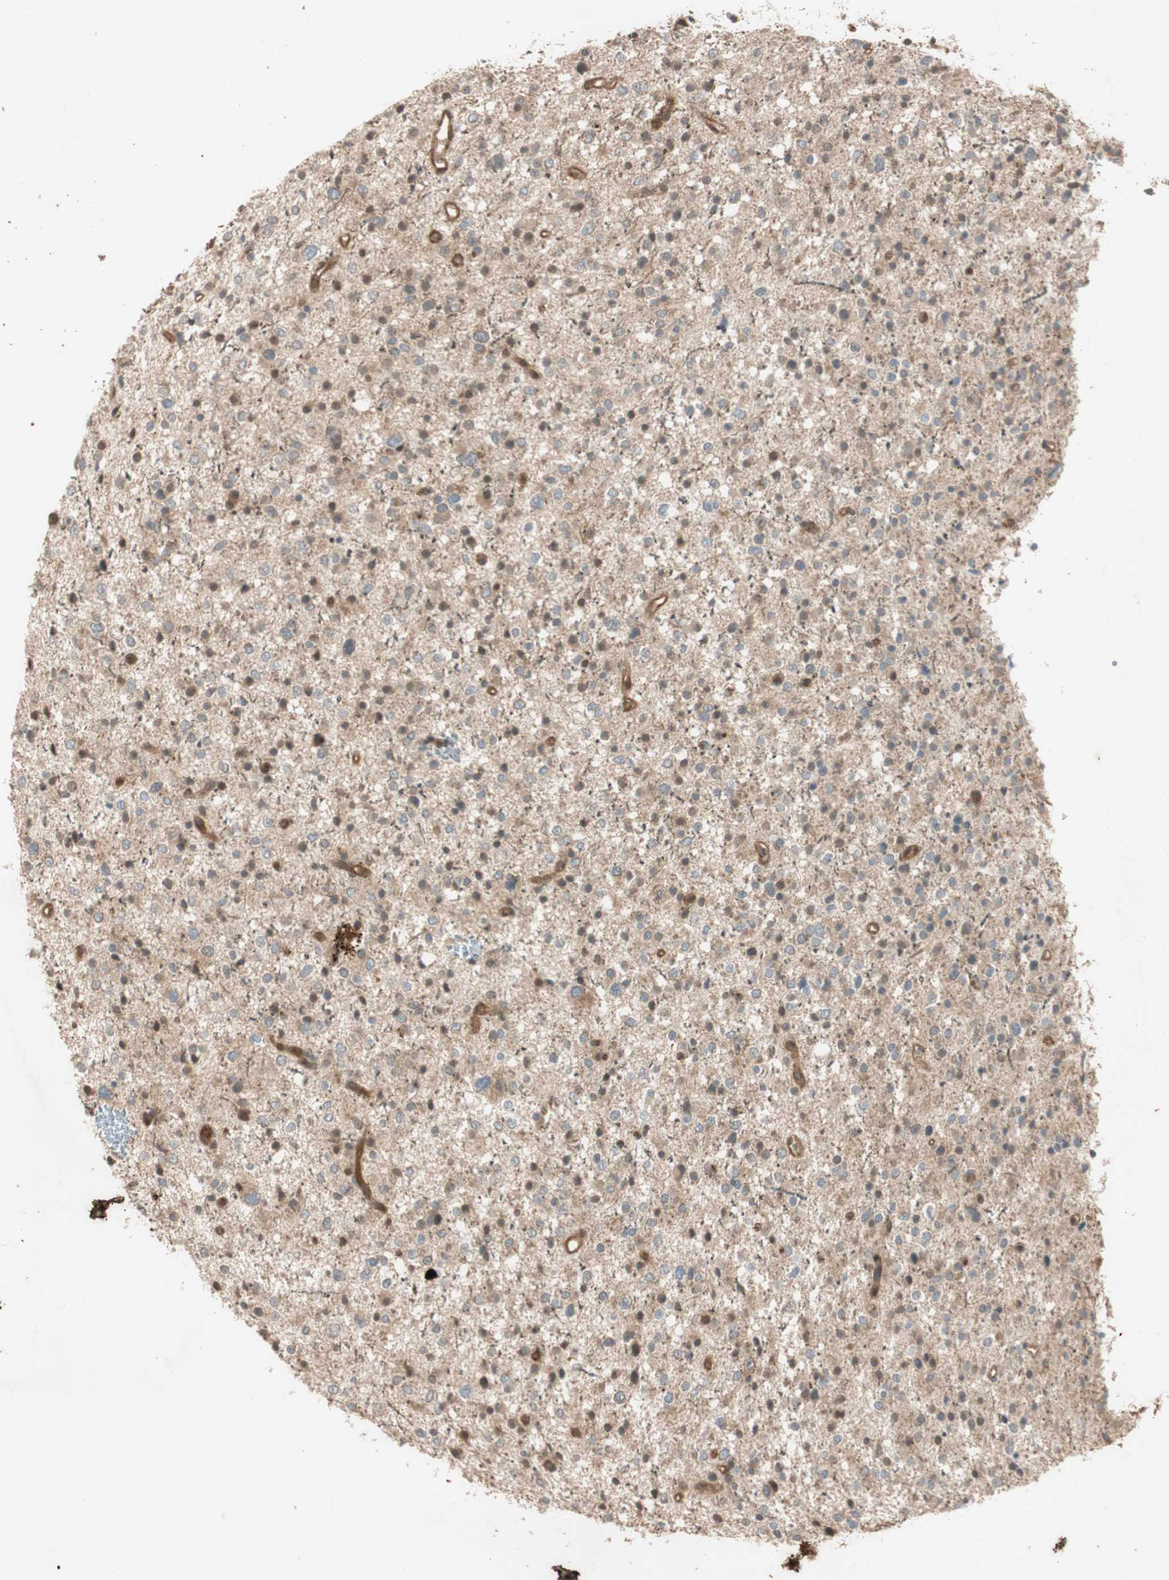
{"staining": {"intensity": "moderate", "quantity": ">75%", "location": "cytoplasmic/membranous,nuclear"}, "tissue": "glioma", "cell_type": "Tumor cells", "image_type": "cancer", "snomed": [{"axis": "morphology", "description": "Glioma, malignant, Low grade"}, {"axis": "topography", "description": "Brain"}], "caption": "The immunohistochemical stain shows moderate cytoplasmic/membranous and nuclear staining in tumor cells of malignant low-grade glioma tissue.", "gene": "EPHA8", "patient": {"sex": "female", "age": 37}}